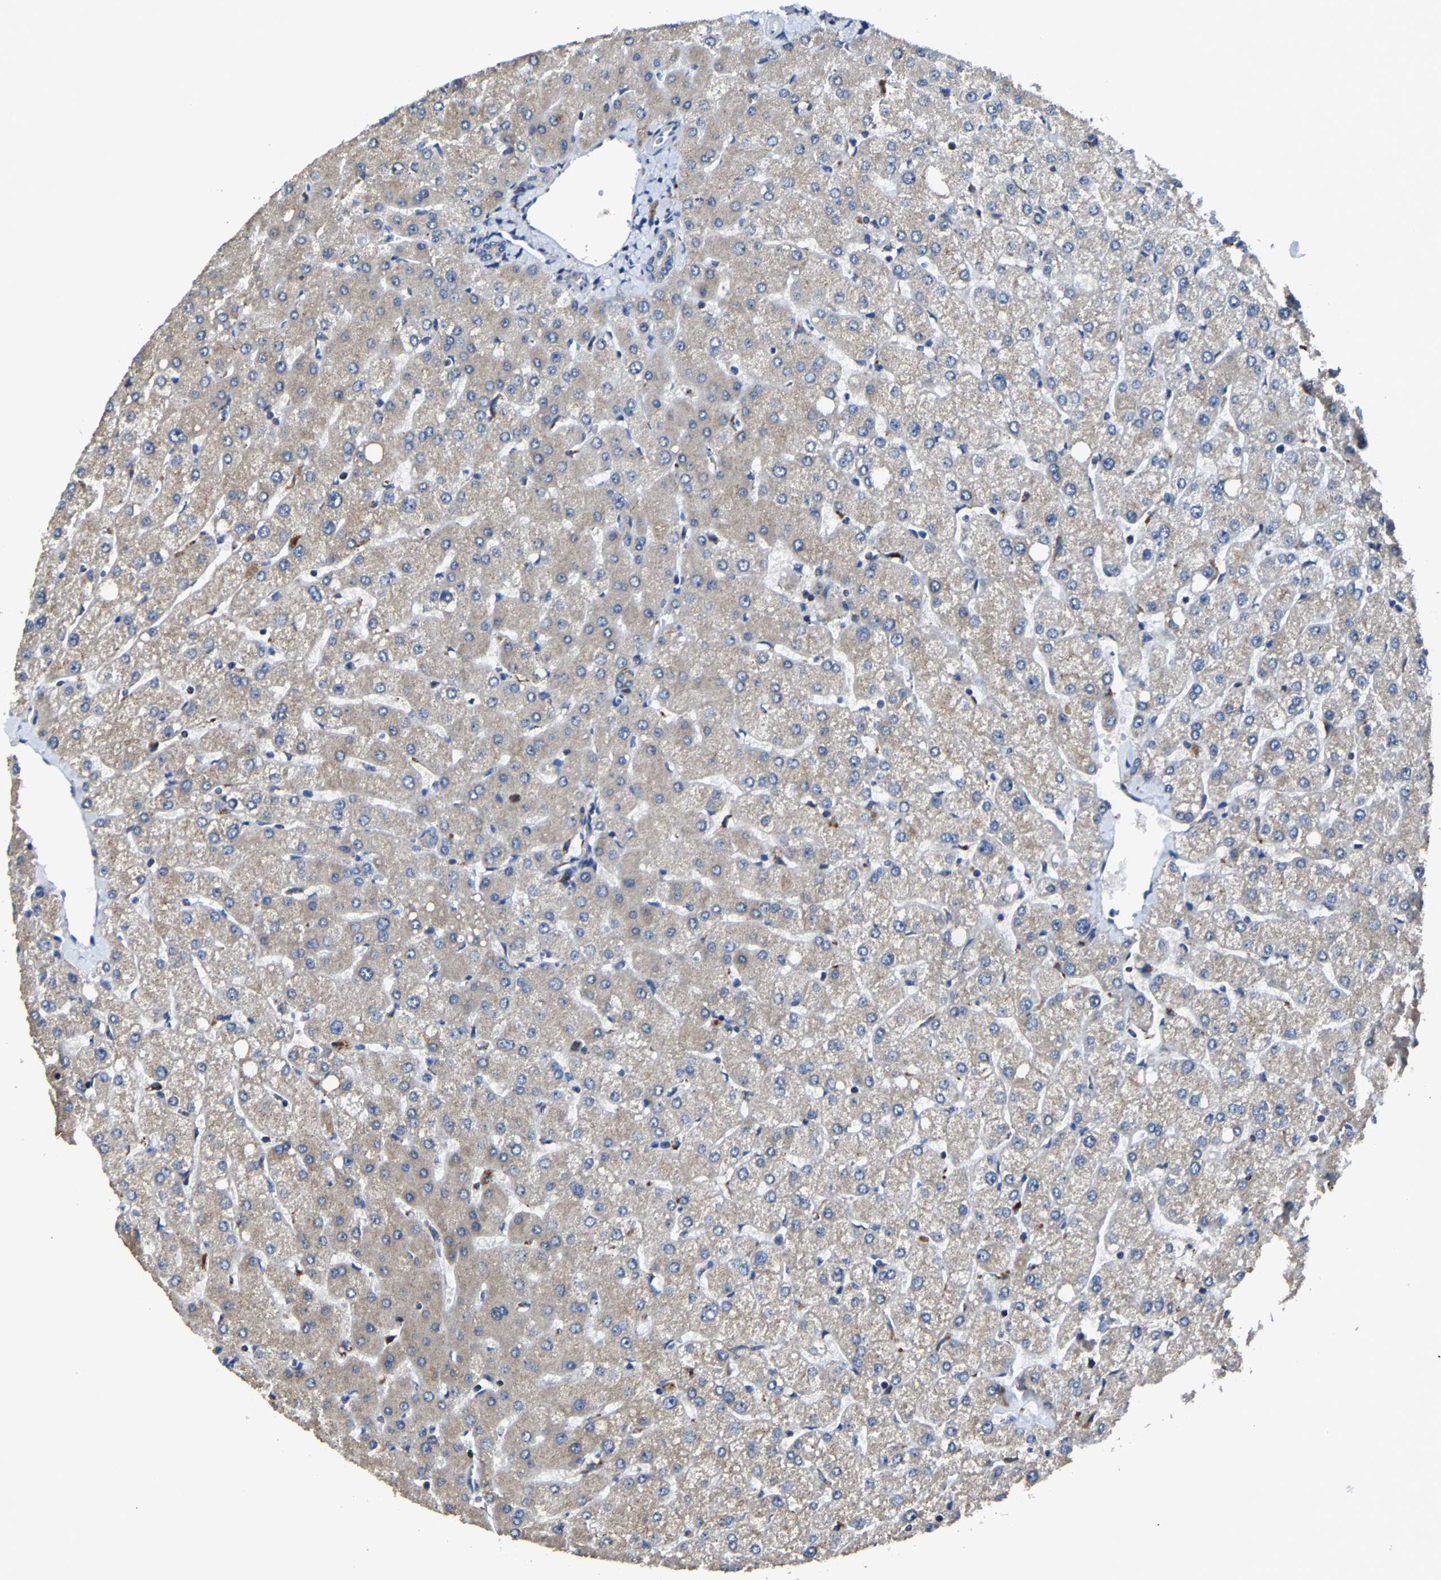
{"staining": {"intensity": "negative", "quantity": "none", "location": "none"}, "tissue": "liver", "cell_type": "Cholangiocytes", "image_type": "normal", "snomed": [{"axis": "morphology", "description": "Normal tissue, NOS"}, {"axis": "topography", "description": "Liver"}], "caption": "Liver was stained to show a protein in brown. There is no significant positivity in cholangiocytes. Brightfield microscopy of immunohistochemistry (IHC) stained with DAB (3,3'-diaminobenzidine) (brown) and hematoxylin (blue), captured at high magnification.", "gene": "AGK", "patient": {"sex": "female", "age": 54}}